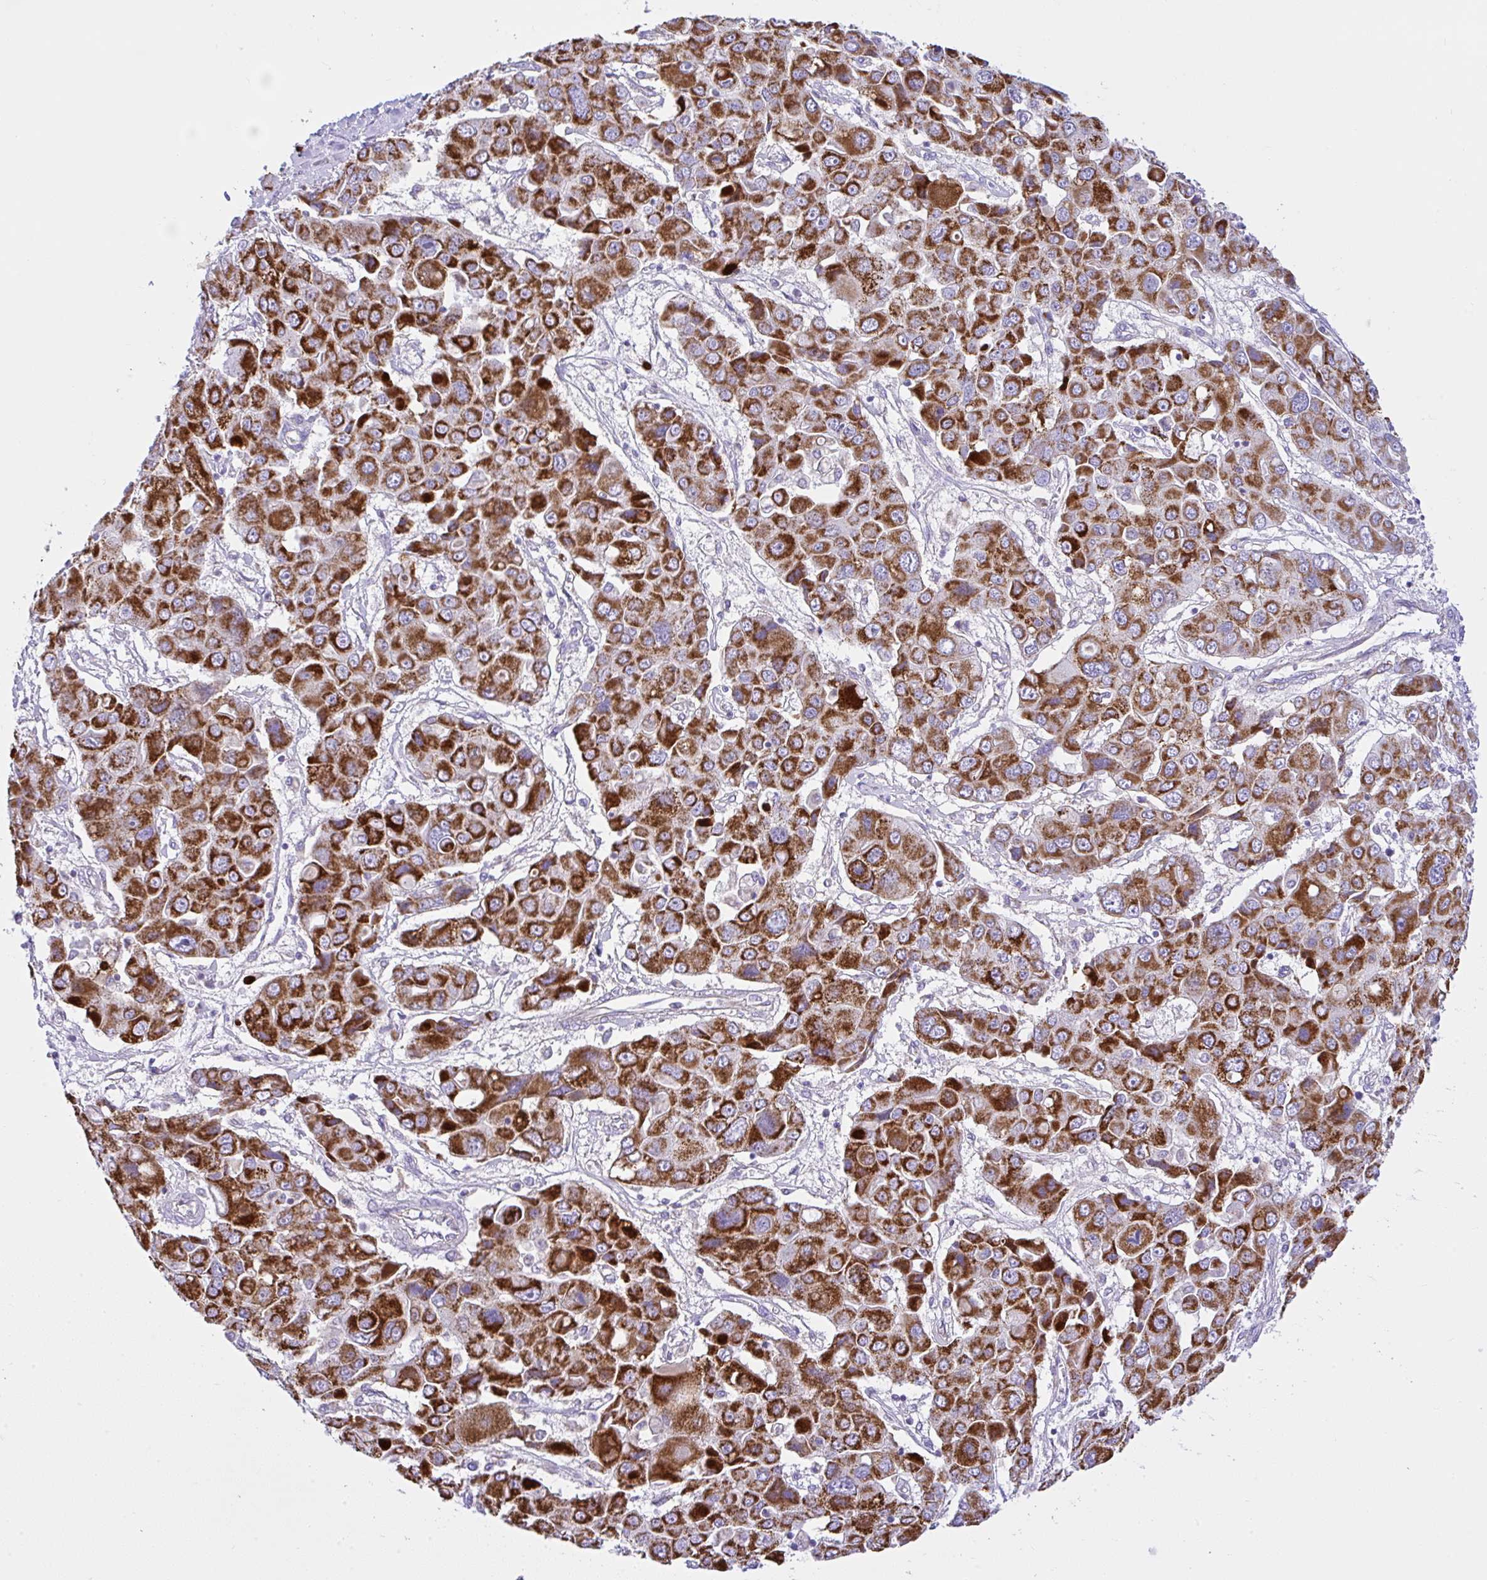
{"staining": {"intensity": "strong", "quantity": ">75%", "location": "cytoplasmic/membranous"}, "tissue": "liver cancer", "cell_type": "Tumor cells", "image_type": "cancer", "snomed": [{"axis": "morphology", "description": "Cholangiocarcinoma"}, {"axis": "topography", "description": "Liver"}], "caption": "Immunohistochemical staining of human liver cholangiocarcinoma shows high levels of strong cytoplasmic/membranous positivity in about >75% of tumor cells.", "gene": "SLC13A1", "patient": {"sex": "male", "age": 67}}